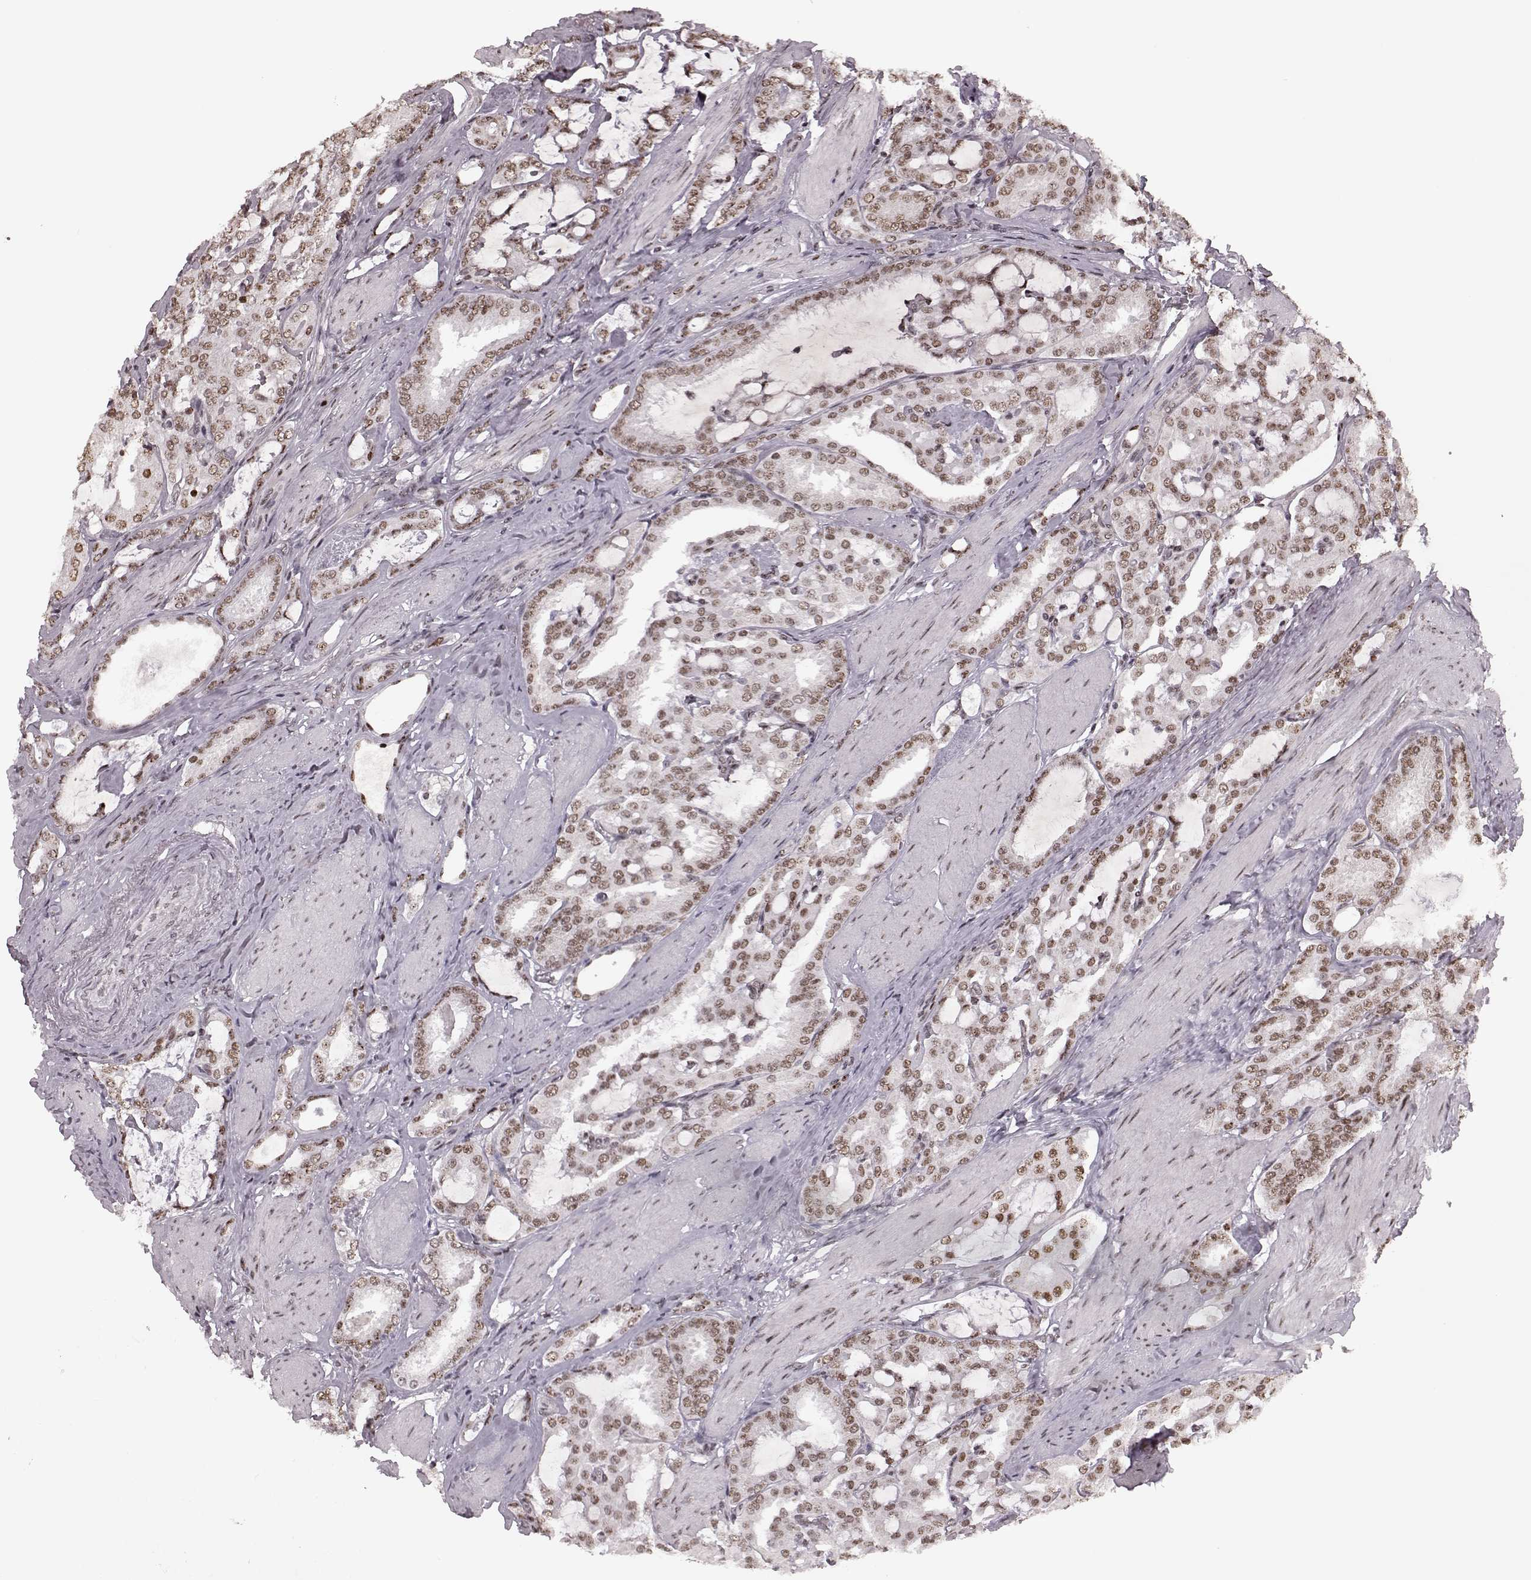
{"staining": {"intensity": "weak", "quantity": ">75%", "location": "nuclear"}, "tissue": "prostate cancer", "cell_type": "Tumor cells", "image_type": "cancer", "snomed": [{"axis": "morphology", "description": "Adenocarcinoma, High grade"}, {"axis": "topography", "description": "Prostate"}], "caption": "A high-resolution micrograph shows immunohistochemistry staining of adenocarcinoma (high-grade) (prostate), which exhibits weak nuclear expression in about >75% of tumor cells. (DAB IHC with brightfield microscopy, high magnification).", "gene": "NR2C1", "patient": {"sex": "male", "age": 63}}